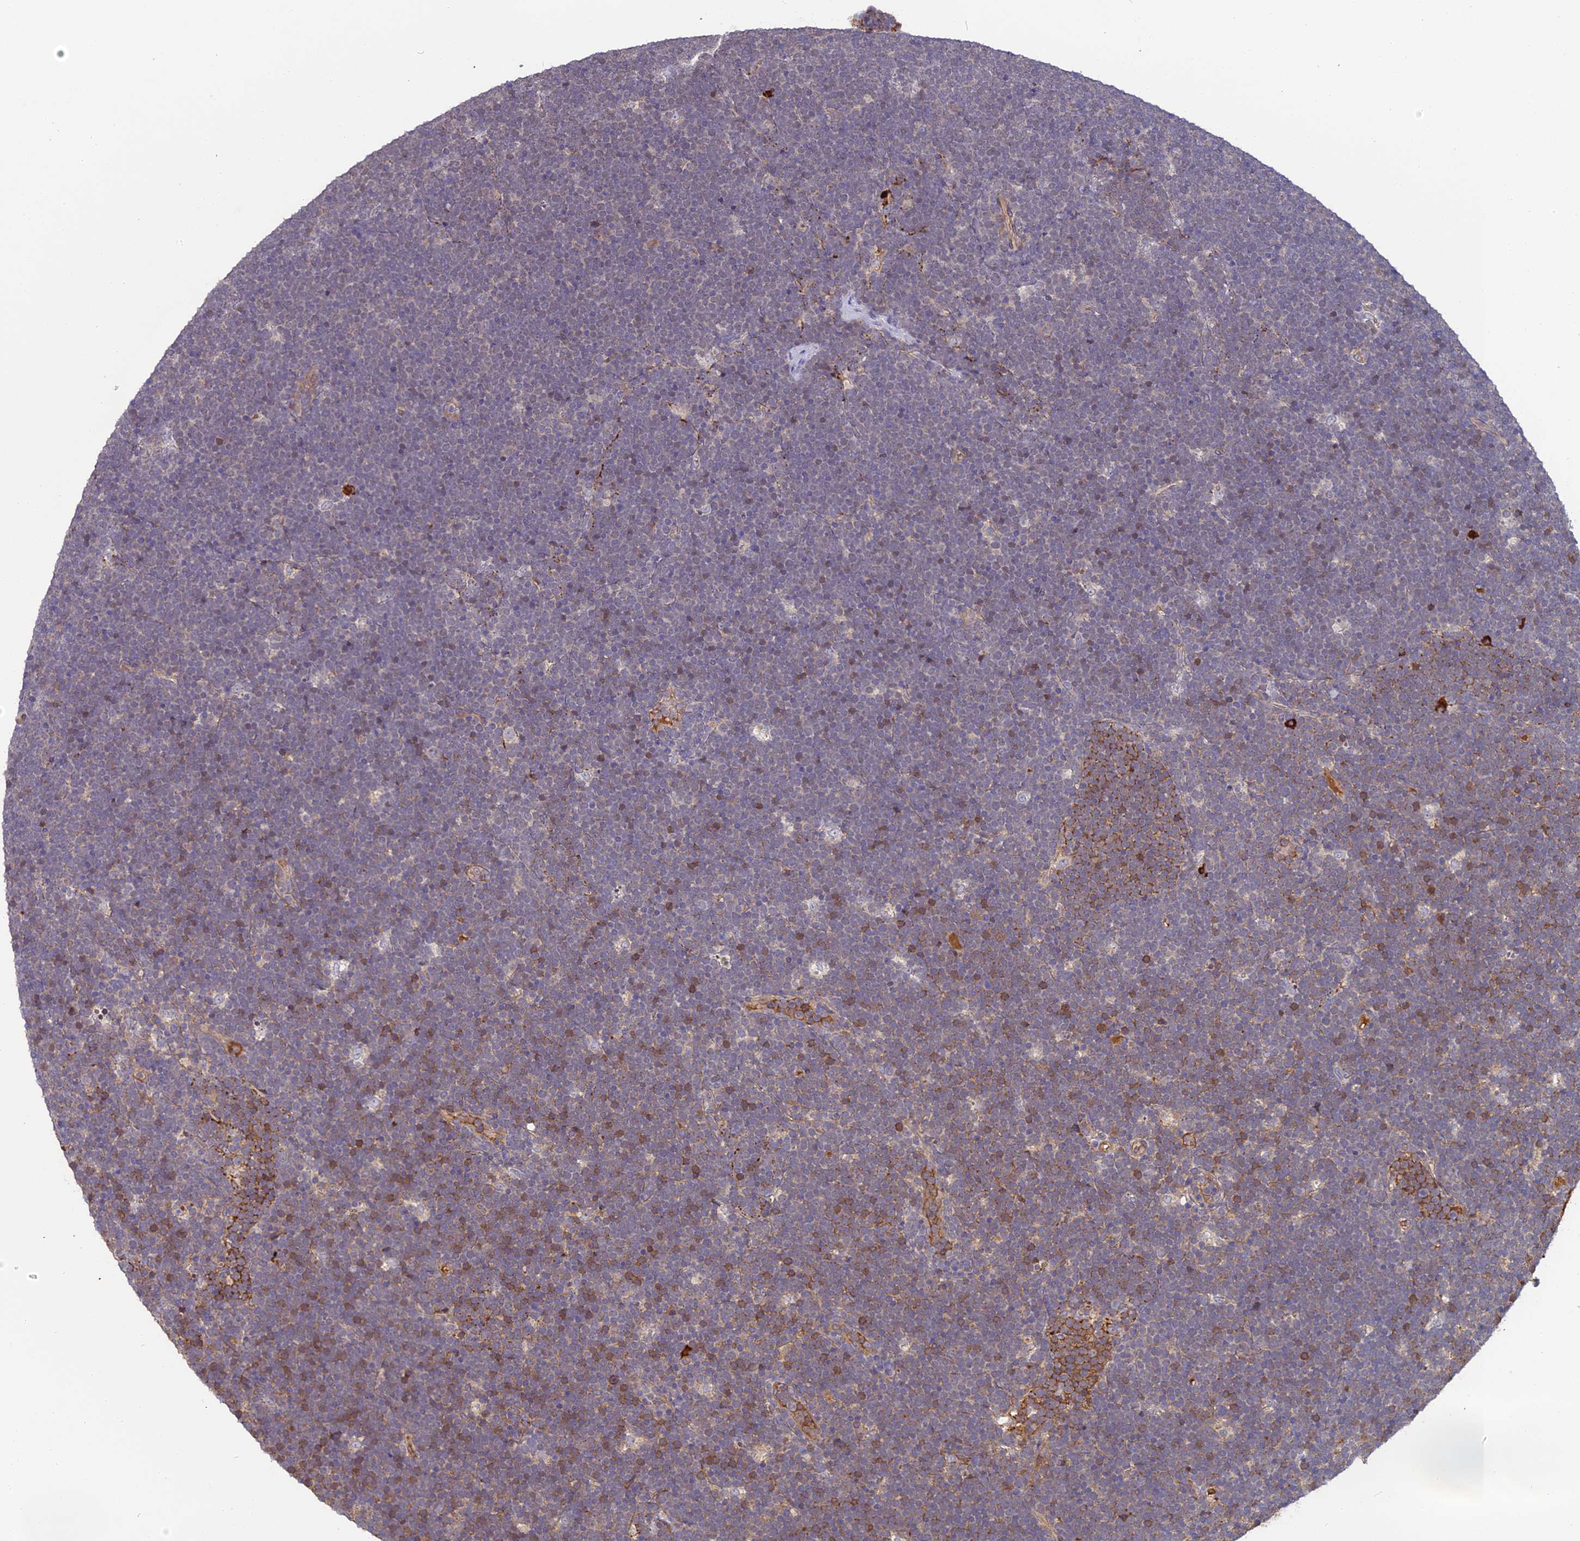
{"staining": {"intensity": "negative", "quantity": "none", "location": "none"}, "tissue": "lymphoma", "cell_type": "Tumor cells", "image_type": "cancer", "snomed": [{"axis": "morphology", "description": "Malignant lymphoma, non-Hodgkin's type, High grade"}, {"axis": "topography", "description": "Lymph node"}], "caption": "Lymphoma was stained to show a protein in brown. There is no significant staining in tumor cells. The staining is performed using DAB (3,3'-diaminobenzidine) brown chromogen with nuclei counter-stained in using hematoxylin.", "gene": "ERMAP", "patient": {"sex": "male", "age": 13}}